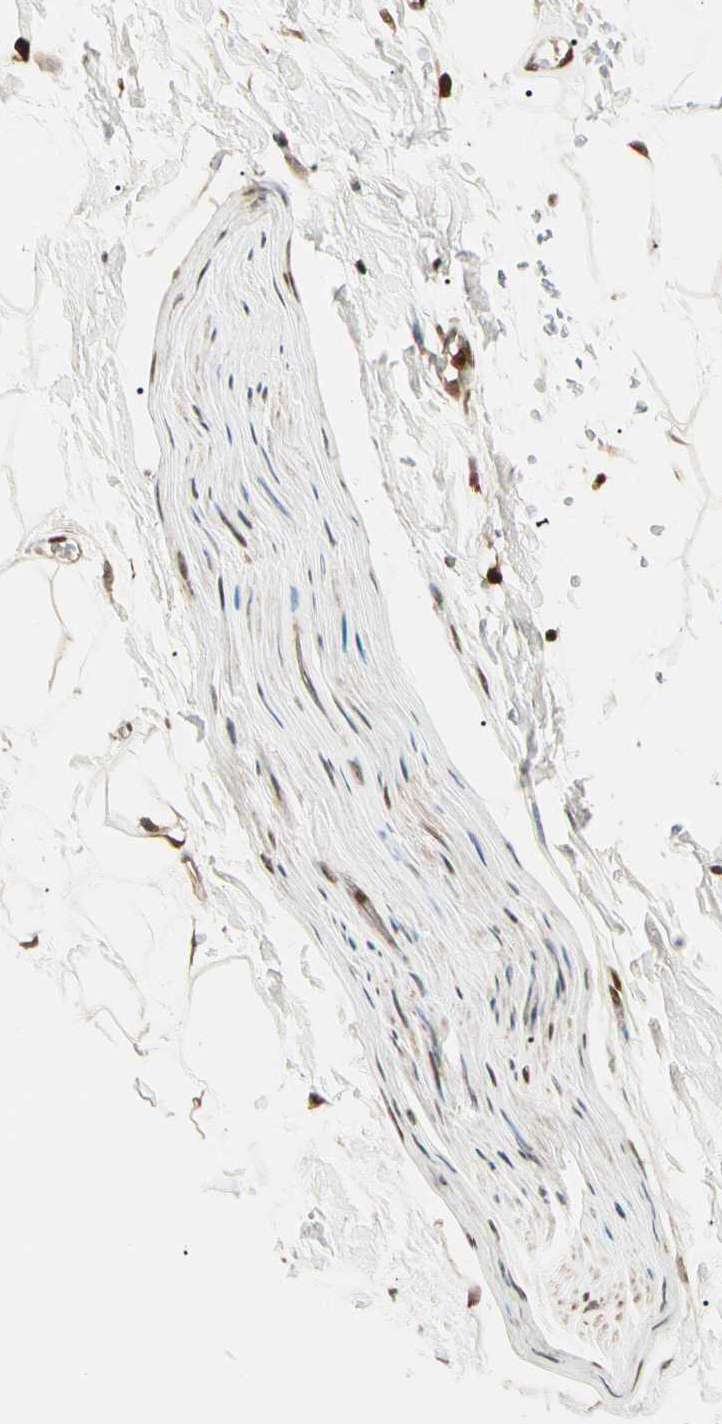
{"staining": {"intensity": "moderate", "quantity": ">75%", "location": "cytoplasmic/membranous,nuclear"}, "tissue": "adipose tissue", "cell_type": "Adipocytes", "image_type": "normal", "snomed": [{"axis": "morphology", "description": "Normal tissue, NOS"}, {"axis": "topography", "description": "Soft tissue"}], "caption": "A high-resolution photomicrograph shows immunohistochemistry staining of normal adipose tissue, which exhibits moderate cytoplasmic/membranous,nuclear positivity in approximately >75% of adipocytes.", "gene": "PNCK", "patient": {"sex": "male", "age": 72}}